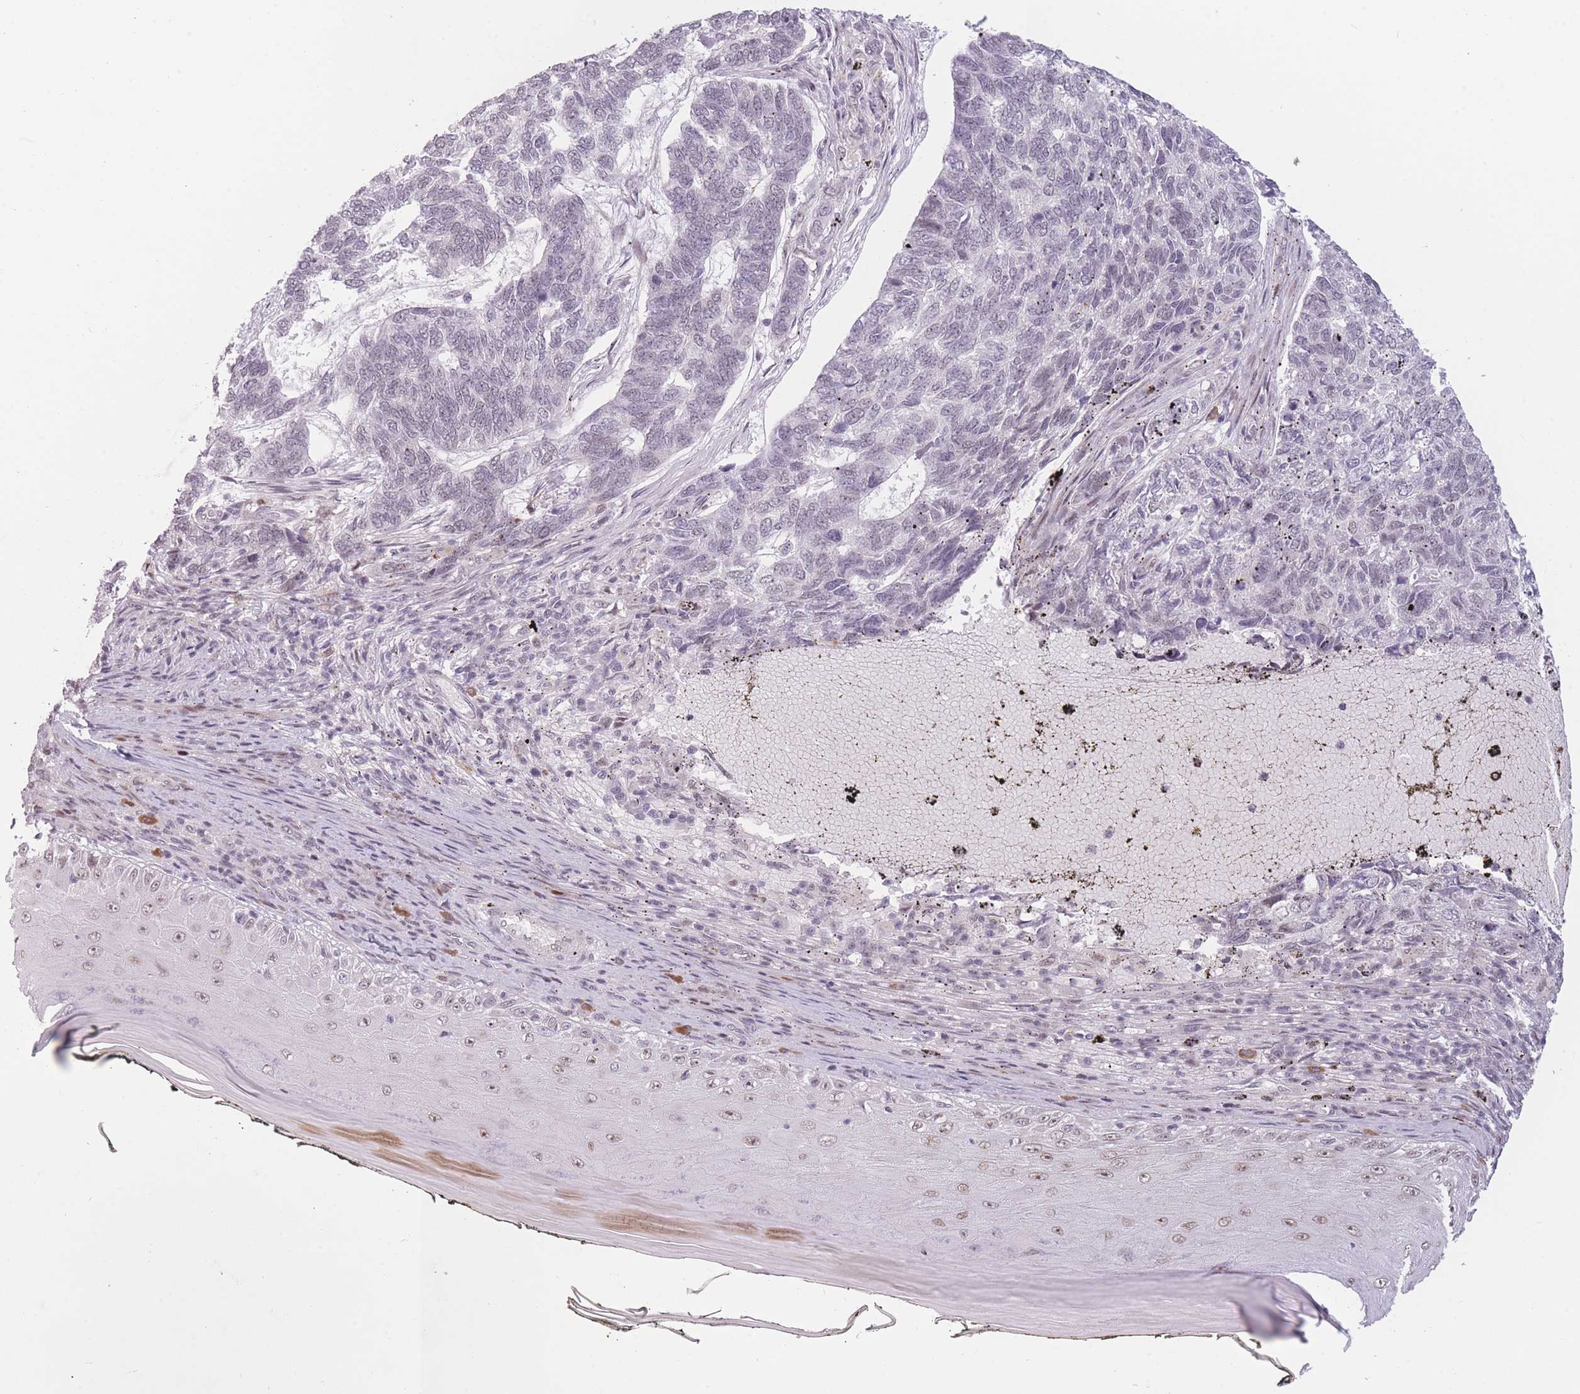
{"staining": {"intensity": "negative", "quantity": "none", "location": "none"}, "tissue": "skin cancer", "cell_type": "Tumor cells", "image_type": "cancer", "snomed": [{"axis": "morphology", "description": "Basal cell carcinoma"}, {"axis": "topography", "description": "Skin"}], "caption": "Immunohistochemistry of human skin cancer shows no expression in tumor cells.", "gene": "SUPT6H", "patient": {"sex": "female", "age": 65}}